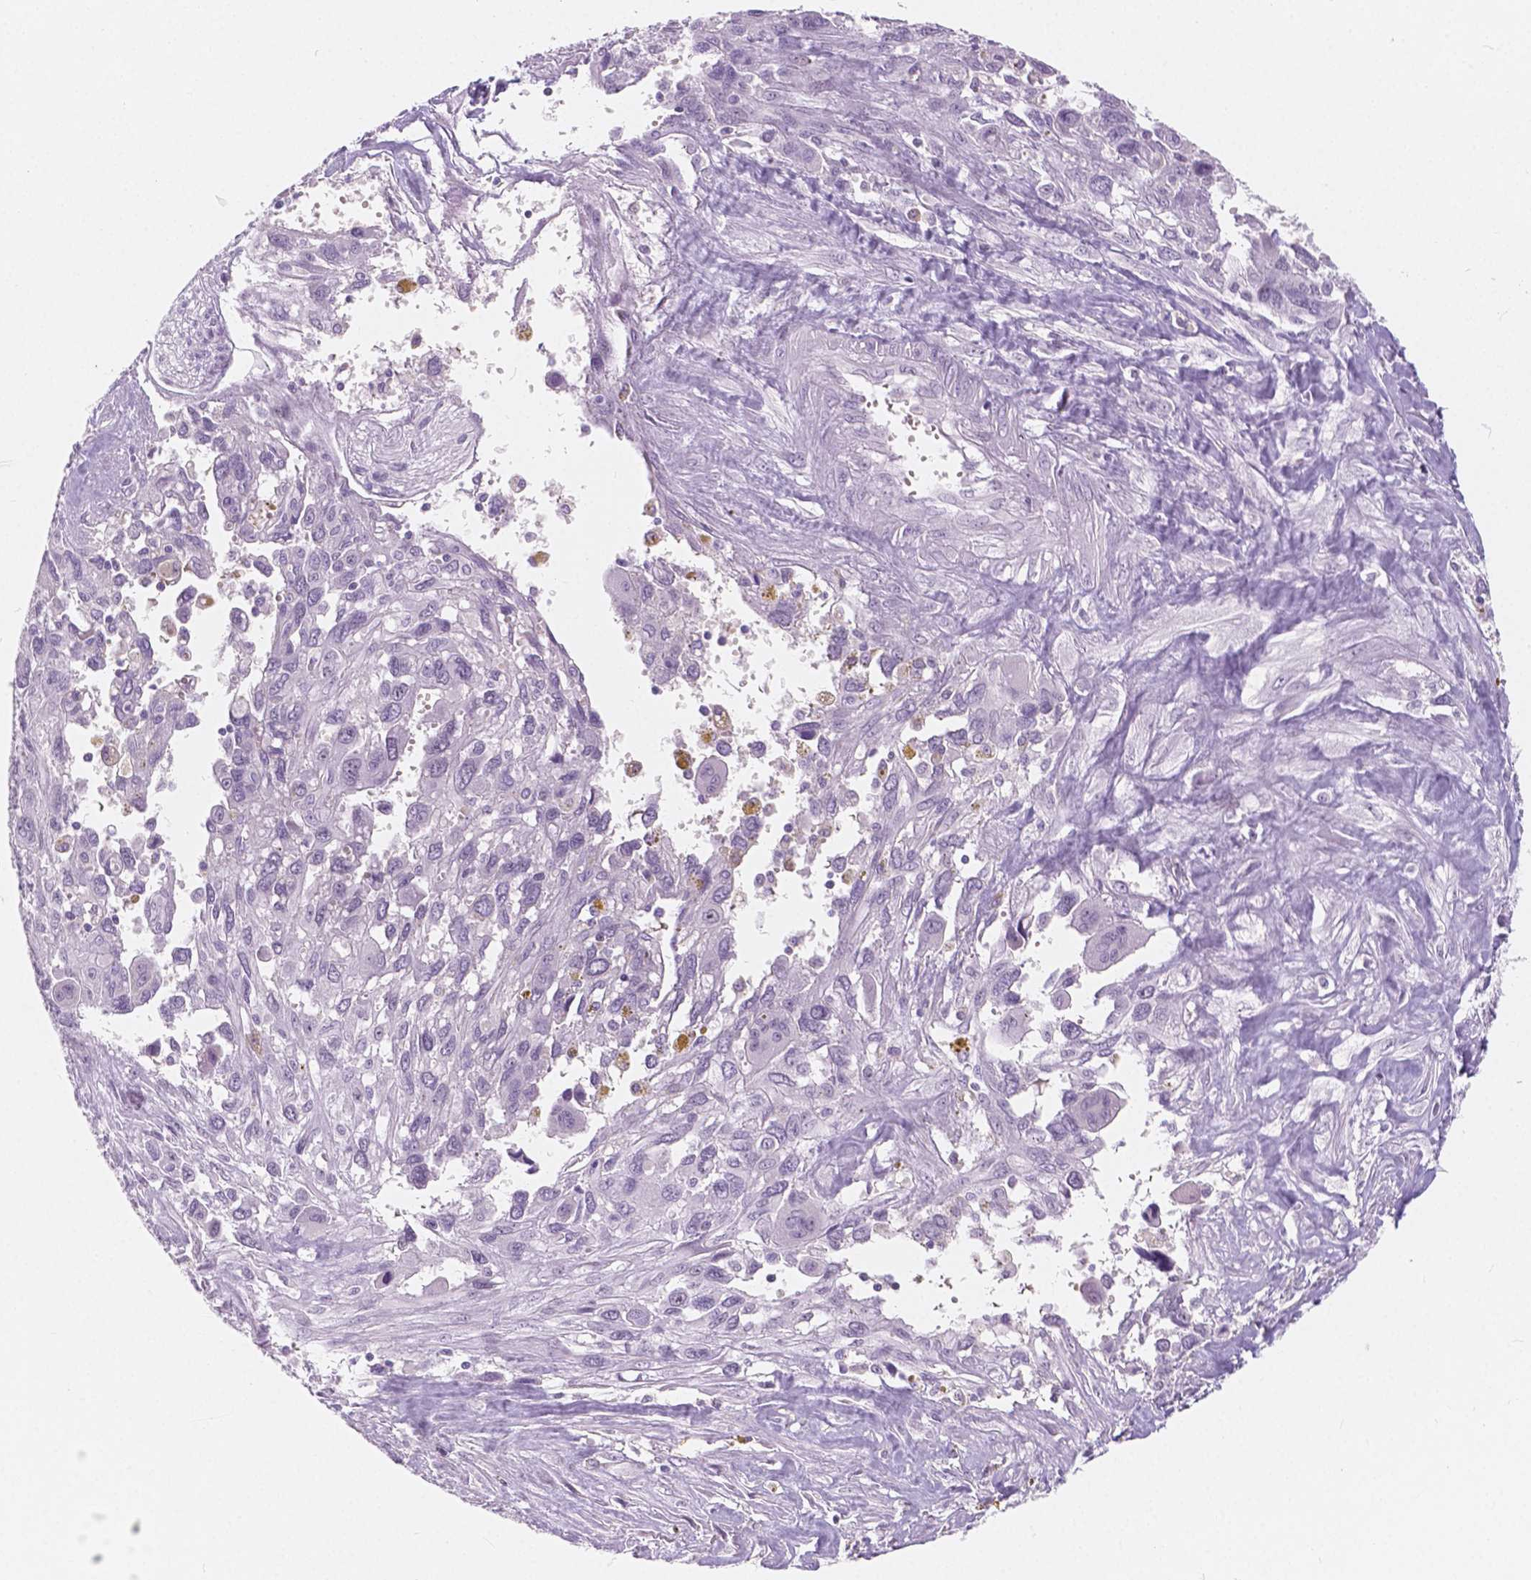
{"staining": {"intensity": "negative", "quantity": "none", "location": "none"}, "tissue": "pancreatic cancer", "cell_type": "Tumor cells", "image_type": "cancer", "snomed": [{"axis": "morphology", "description": "Adenocarcinoma, NOS"}, {"axis": "topography", "description": "Pancreas"}], "caption": "Micrograph shows no significant protein staining in tumor cells of adenocarcinoma (pancreatic). The staining is performed using DAB brown chromogen with nuclei counter-stained in using hematoxylin.", "gene": "NOLC1", "patient": {"sex": "female", "age": 47}}